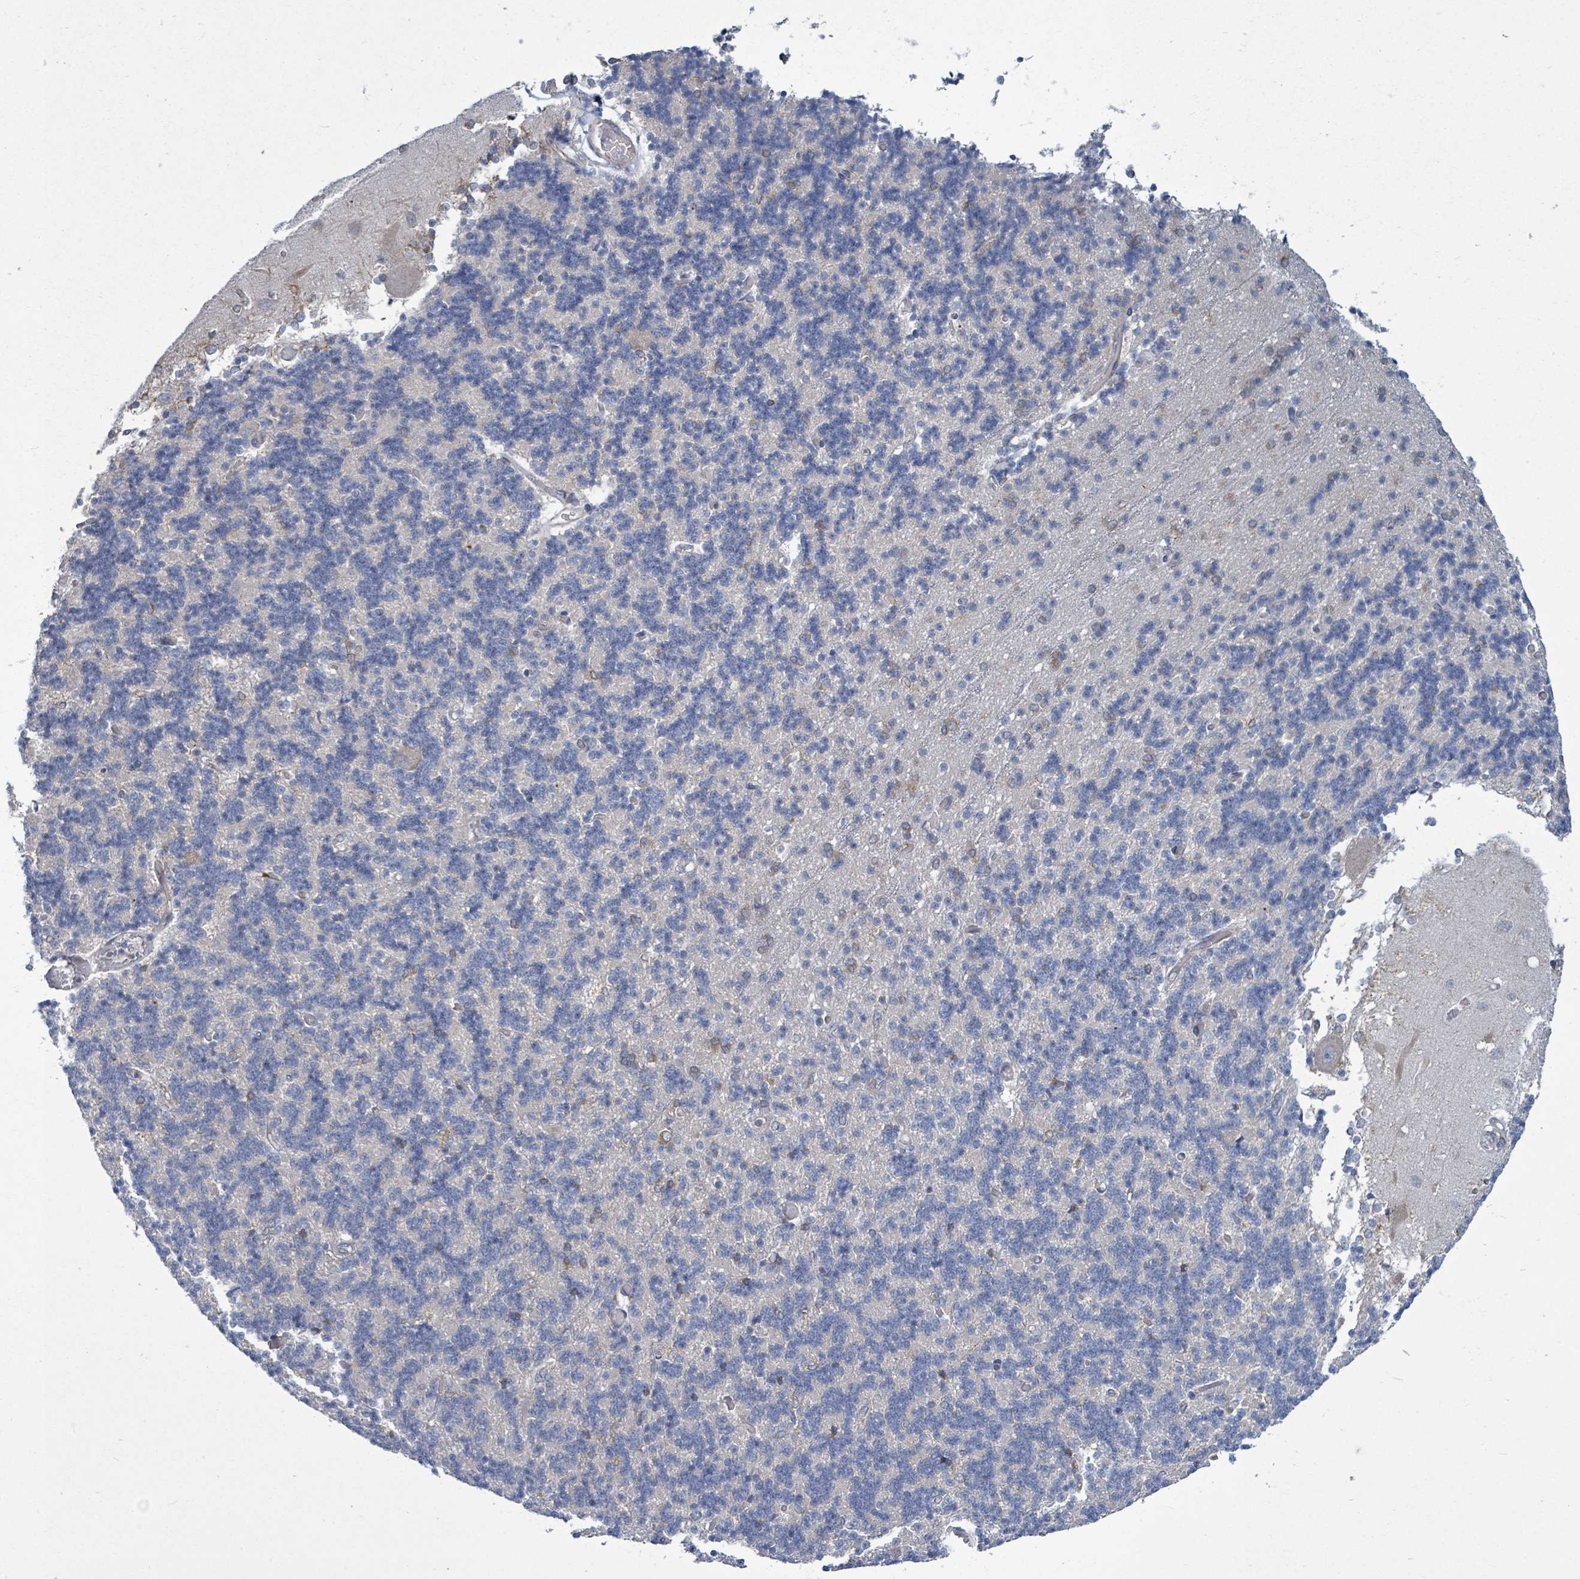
{"staining": {"intensity": "negative", "quantity": "none", "location": "none"}, "tissue": "cerebellum", "cell_type": "Cells in granular layer", "image_type": "normal", "snomed": [{"axis": "morphology", "description": "Normal tissue, NOS"}, {"axis": "topography", "description": "Cerebellum"}], "caption": "This is a image of immunohistochemistry (IHC) staining of benign cerebellum, which shows no positivity in cells in granular layer. Brightfield microscopy of immunohistochemistry (IHC) stained with DAB (3,3'-diaminobenzidine) (brown) and hematoxylin (blue), captured at high magnification.", "gene": "SIRPB1", "patient": {"sex": "male", "age": 37}}